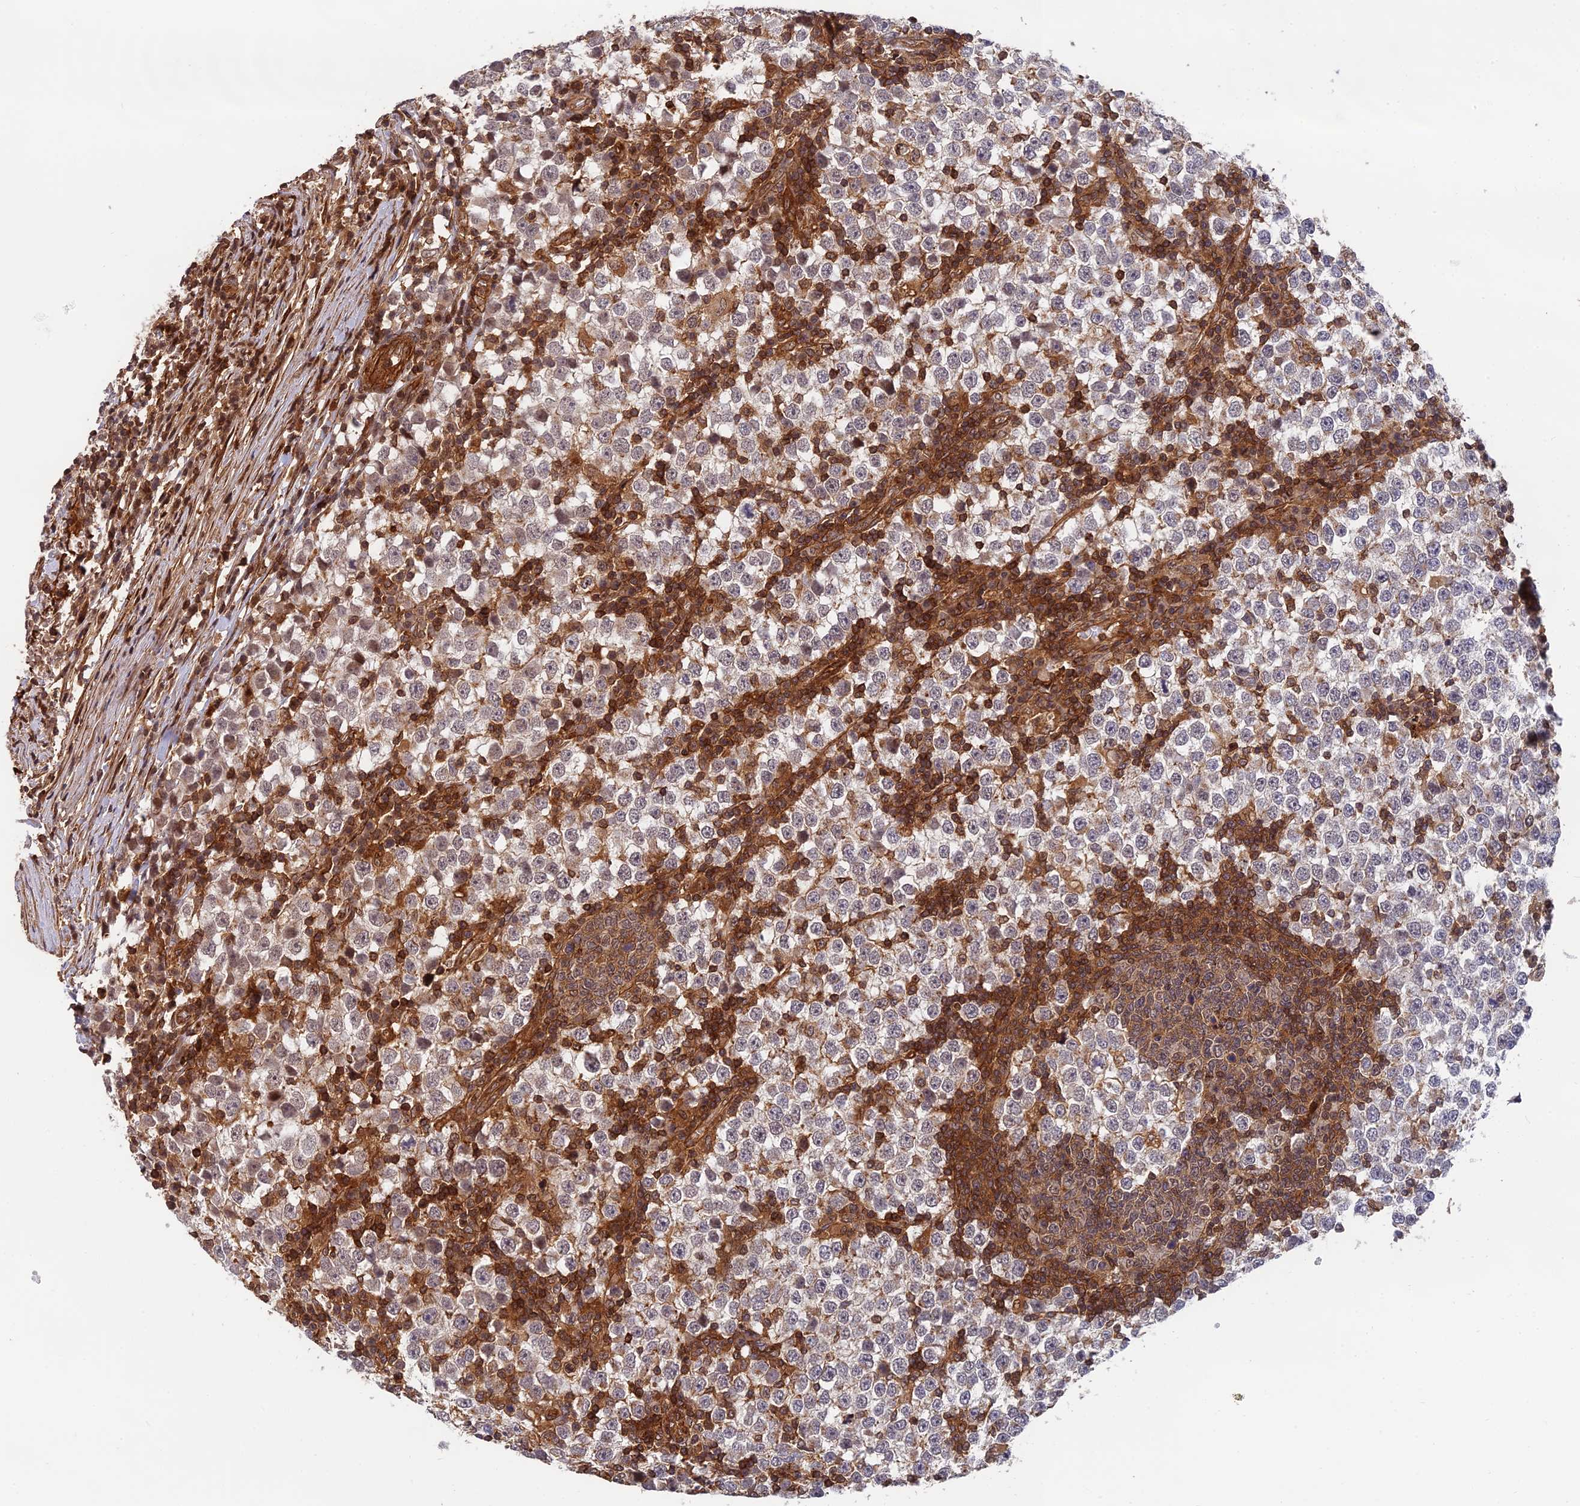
{"staining": {"intensity": "weak", "quantity": "<25%", "location": "cytoplasmic/membranous"}, "tissue": "testis cancer", "cell_type": "Tumor cells", "image_type": "cancer", "snomed": [{"axis": "morphology", "description": "Seminoma, NOS"}, {"axis": "topography", "description": "Testis"}], "caption": "IHC of seminoma (testis) exhibits no expression in tumor cells.", "gene": "OSBPL1A", "patient": {"sex": "male", "age": 65}}